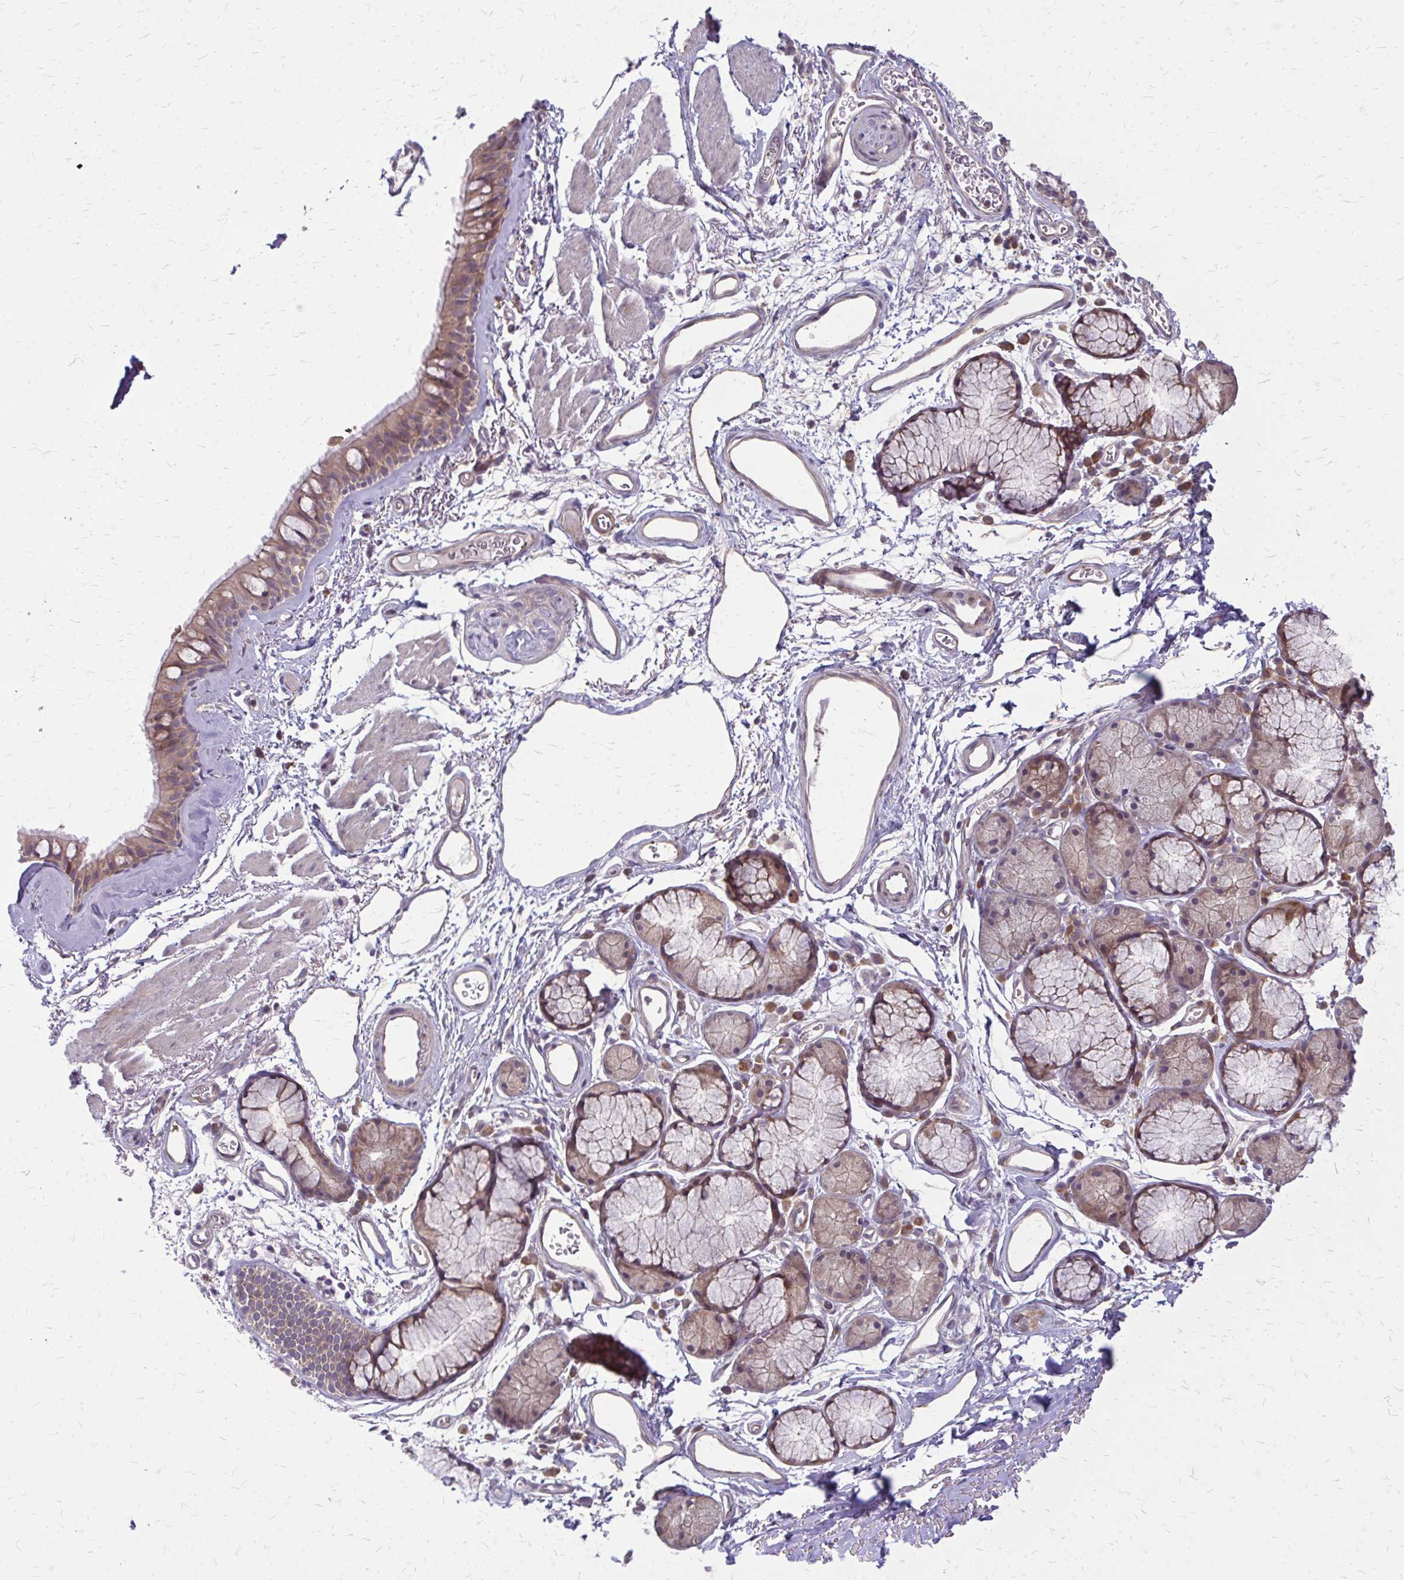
{"staining": {"intensity": "moderate", "quantity": ">75%", "location": "cytoplasmic/membranous"}, "tissue": "bronchus", "cell_type": "Respiratory epithelial cells", "image_type": "normal", "snomed": [{"axis": "morphology", "description": "Normal tissue, NOS"}, {"axis": "topography", "description": "Cartilage tissue"}, {"axis": "topography", "description": "Bronchus"}], "caption": "Bronchus stained with DAB IHC reveals medium levels of moderate cytoplasmic/membranous positivity in approximately >75% of respiratory epithelial cells.", "gene": "OXNAD1", "patient": {"sex": "female", "age": 79}}